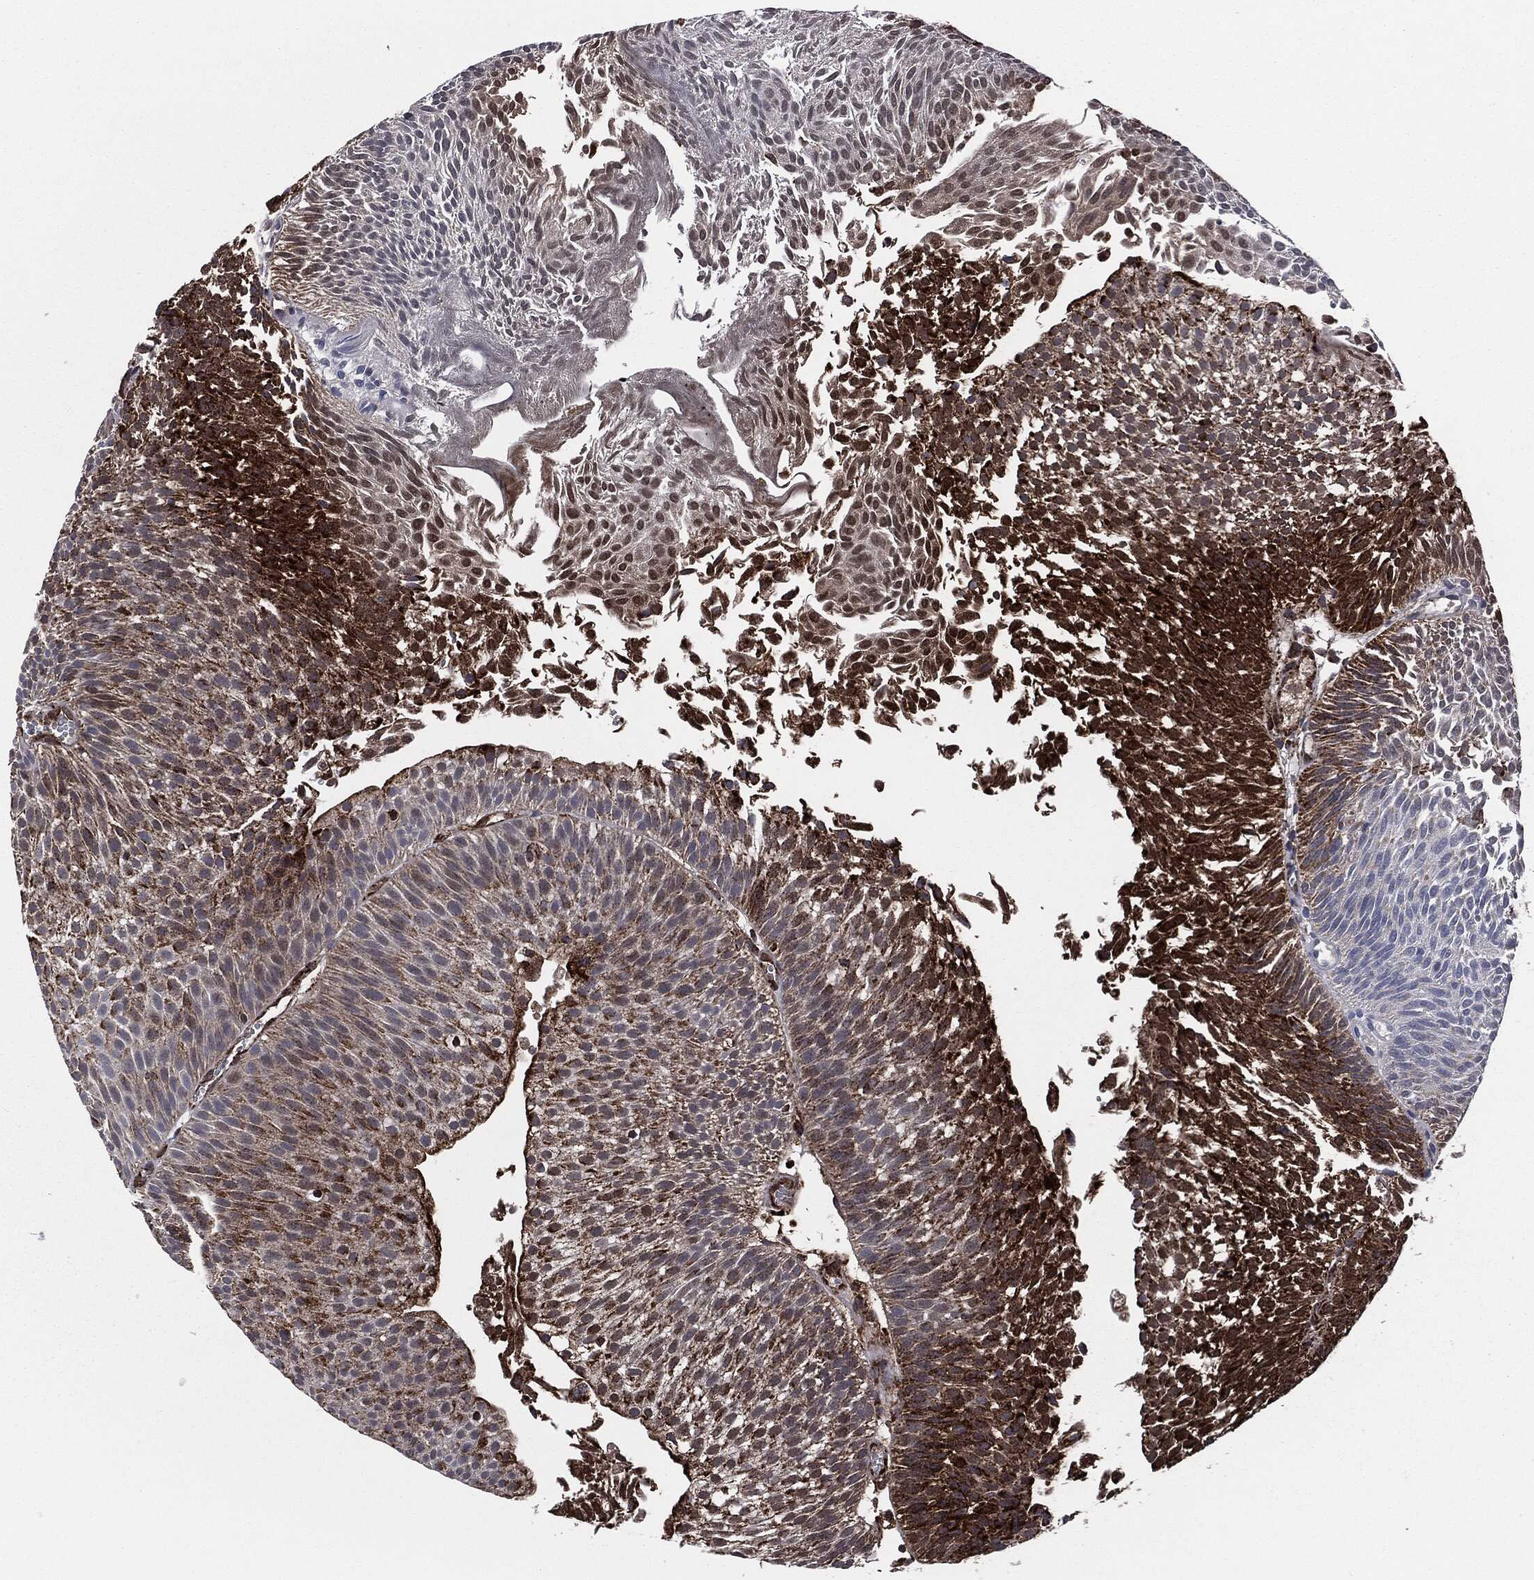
{"staining": {"intensity": "strong", "quantity": "25%-75%", "location": "cytoplasmic/membranous"}, "tissue": "urothelial cancer", "cell_type": "Tumor cells", "image_type": "cancer", "snomed": [{"axis": "morphology", "description": "Urothelial carcinoma, Low grade"}, {"axis": "topography", "description": "Urinary bladder"}], "caption": "Tumor cells demonstrate high levels of strong cytoplasmic/membranous positivity in approximately 25%-75% of cells in human urothelial carcinoma (low-grade). Nuclei are stained in blue.", "gene": "FH", "patient": {"sex": "male", "age": 65}}